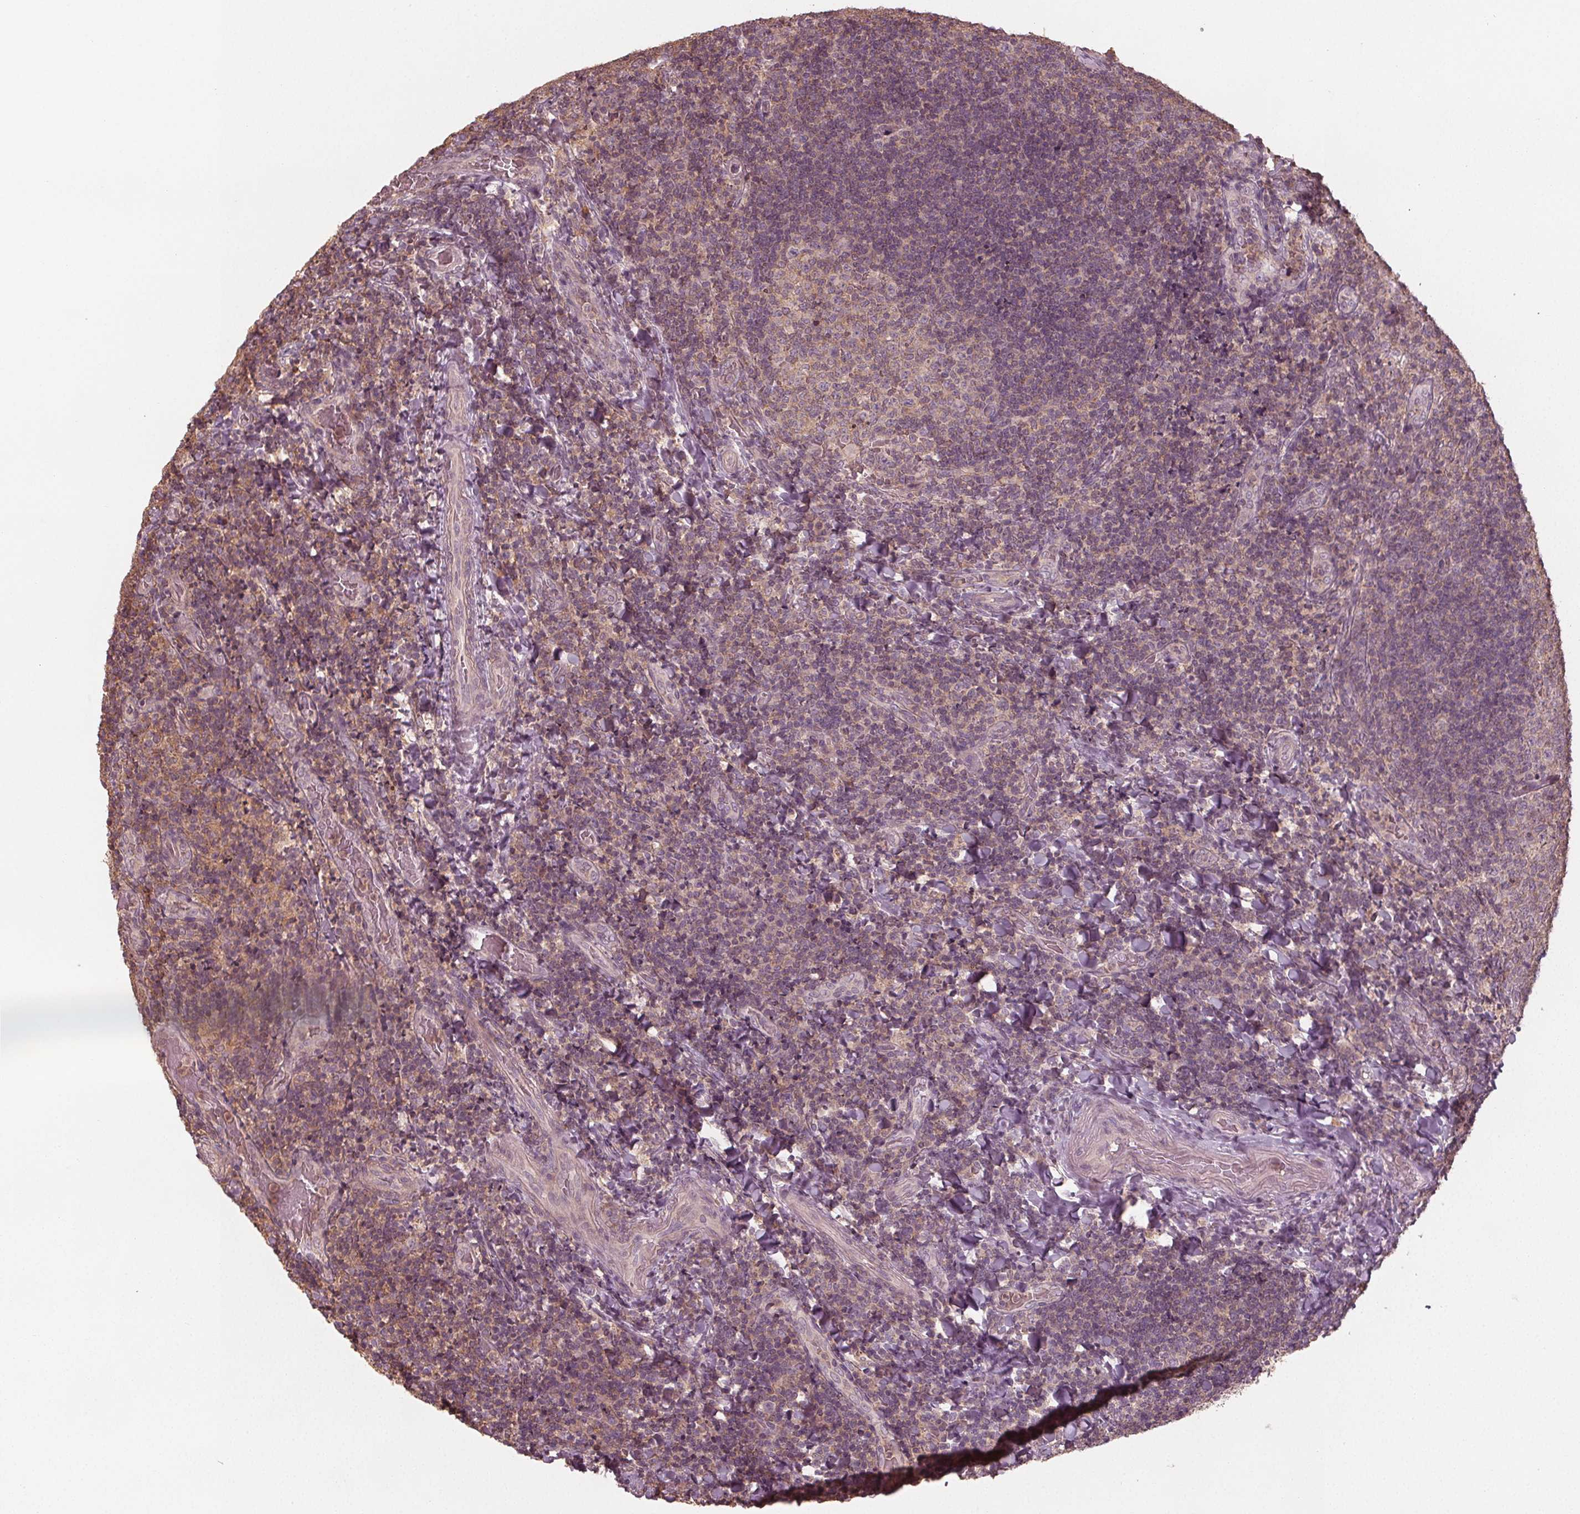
{"staining": {"intensity": "moderate", "quantity": "25%-75%", "location": "cytoplasmic/membranous"}, "tissue": "tonsil", "cell_type": "Germinal center cells", "image_type": "normal", "snomed": [{"axis": "morphology", "description": "Normal tissue, NOS"}, {"axis": "topography", "description": "Tonsil"}], "caption": "A high-resolution histopathology image shows immunohistochemistry (IHC) staining of benign tonsil, which reveals moderate cytoplasmic/membranous expression in approximately 25%-75% of germinal center cells. (DAB (3,3'-diaminobenzidine) IHC with brightfield microscopy, high magnification).", "gene": "GNB2", "patient": {"sex": "male", "age": 17}}